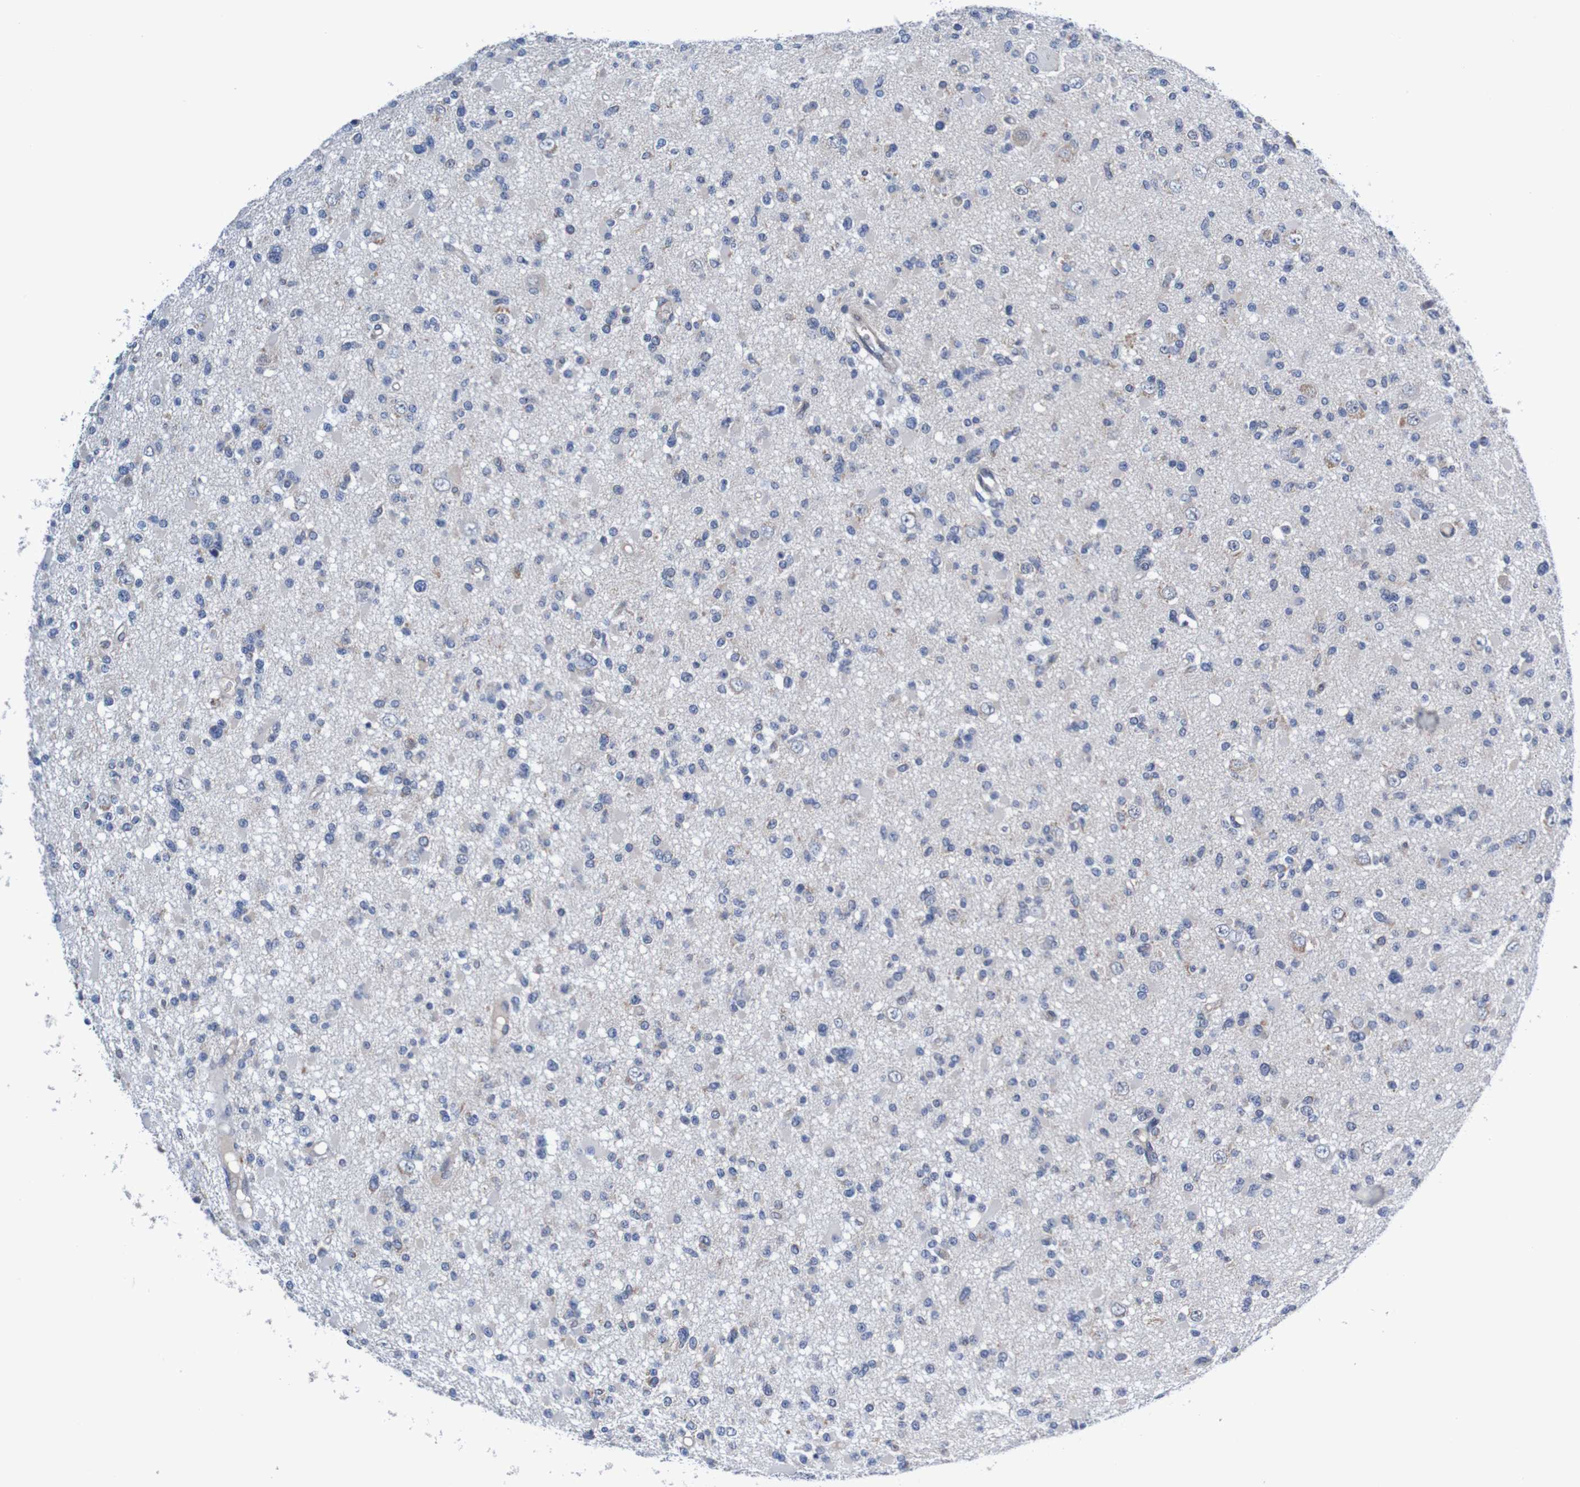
{"staining": {"intensity": "negative", "quantity": "none", "location": "none"}, "tissue": "glioma", "cell_type": "Tumor cells", "image_type": "cancer", "snomed": [{"axis": "morphology", "description": "Glioma, malignant, Low grade"}, {"axis": "topography", "description": "Brain"}], "caption": "Protein analysis of glioma exhibits no significant staining in tumor cells.", "gene": "CPED1", "patient": {"sex": "female", "age": 22}}